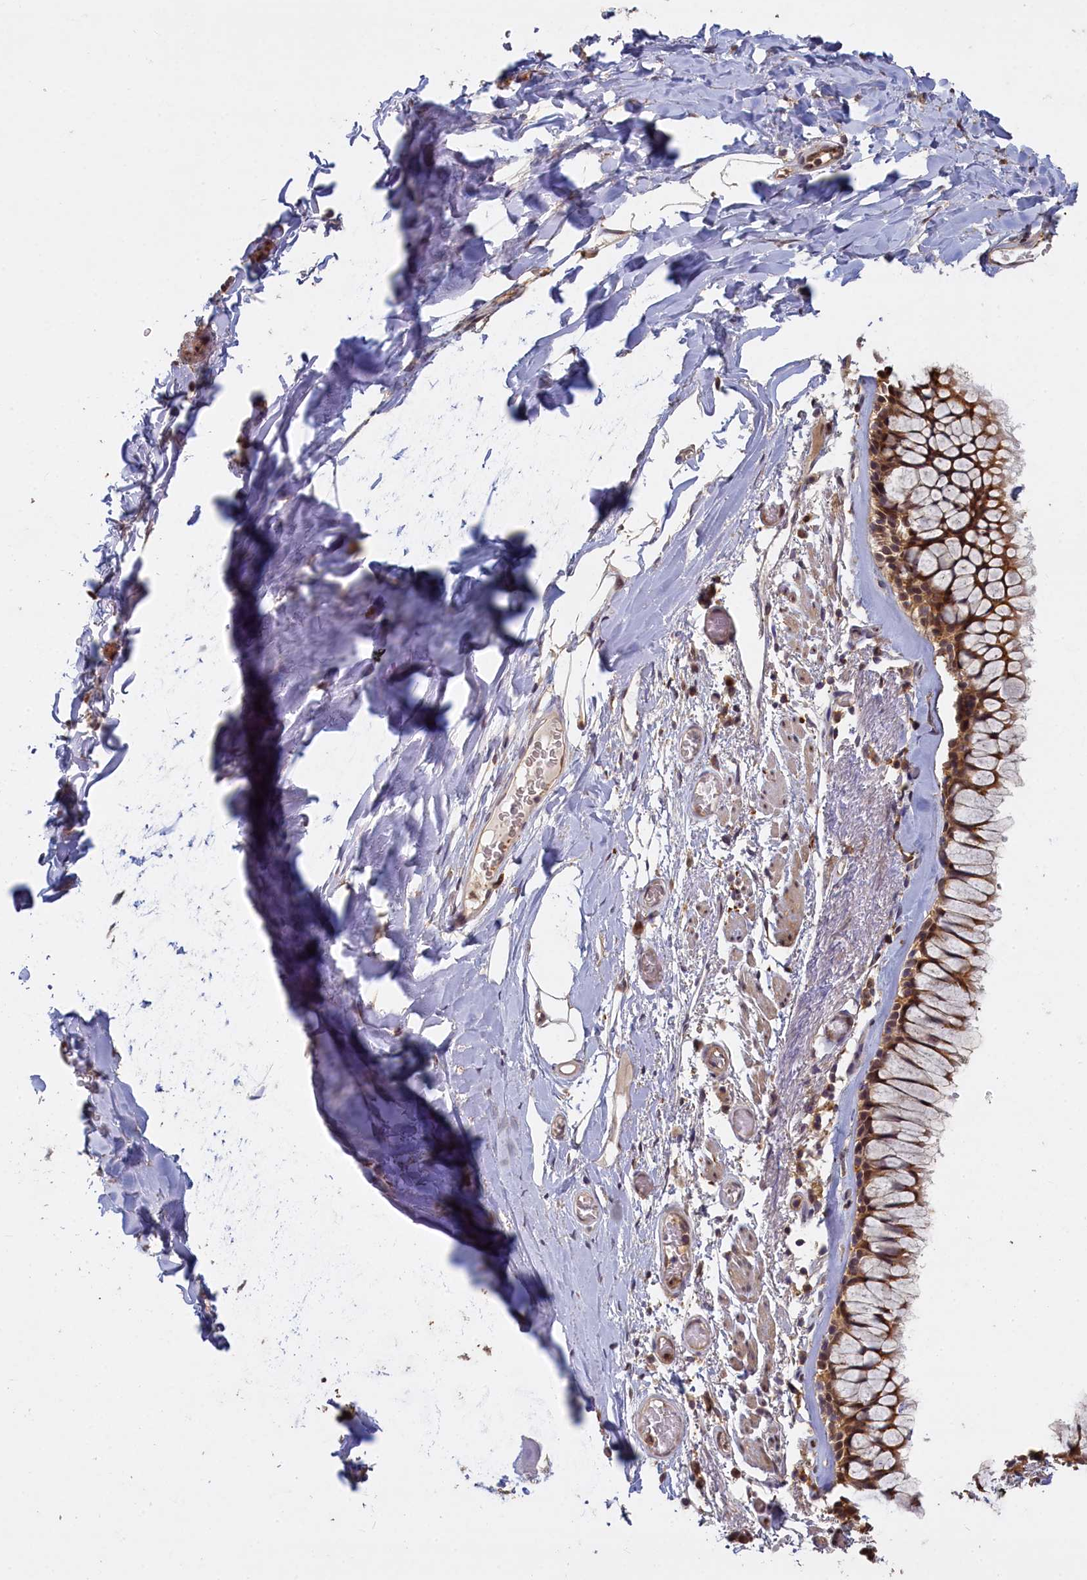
{"staining": {"intensity": "strong", "quantity": ">75%", "location": "cytoplasmic/membranous"}, "tissue": "bronchus", "cell_type": "Respiratory epithelial cells", "image_type": "normal", "snomed": [{"axis": "morphology", "description": "Normal tissue, NOS"}, {"axis": "topography", "description": "Bronchus"}], "caption": "Brown immunohistochemical staining in benign human bronchus demonstrates strong cytoplasmic/membranous staining in approximately >75% of respiratory epithelial cells.", "gene": "UCHL3", "patient": {"sex": "male", "age": 65}}